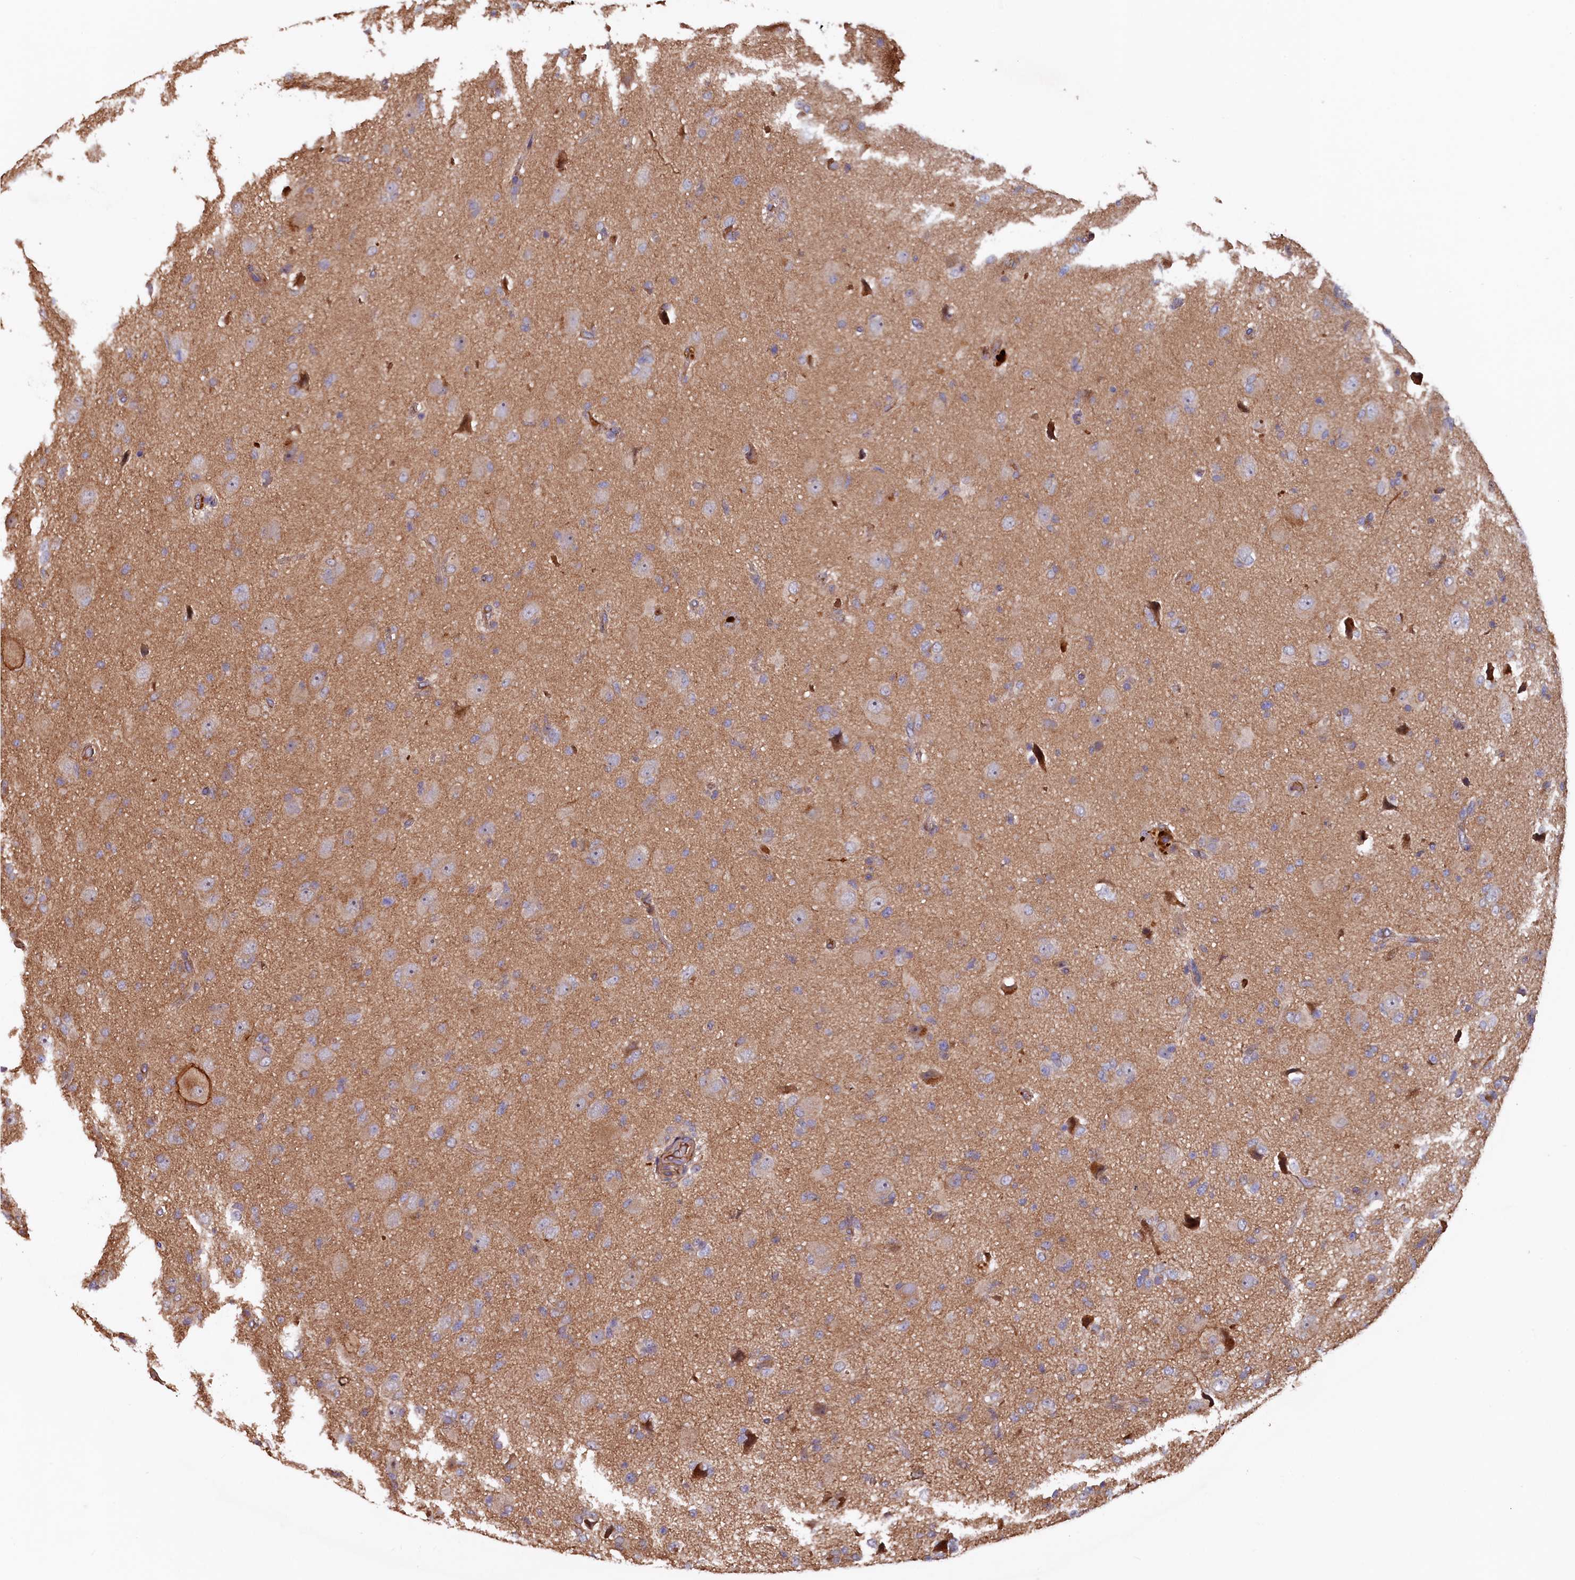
{"staining": {"intensity": "moderate", "quantity": "<25%", "location": "cytoplasmic/membranous"}, "tissue": "glioma", "cell_type": "Tumor cells", "image_type": "cancer", "snomed": [{"axis": "morphology", "description": "Glioma, malignant, High grade"}, {"axis": "topography", "description": "Brain"}], "caption": "Approximately <25% of tumor cells in human malignant high-grade glioma show moderate cytoplasmic/membranous protein expression as visualized by brown immunohistochemical staining.", "gene": "GREB1L", "patient": {"sex": "female", "age": 57}}